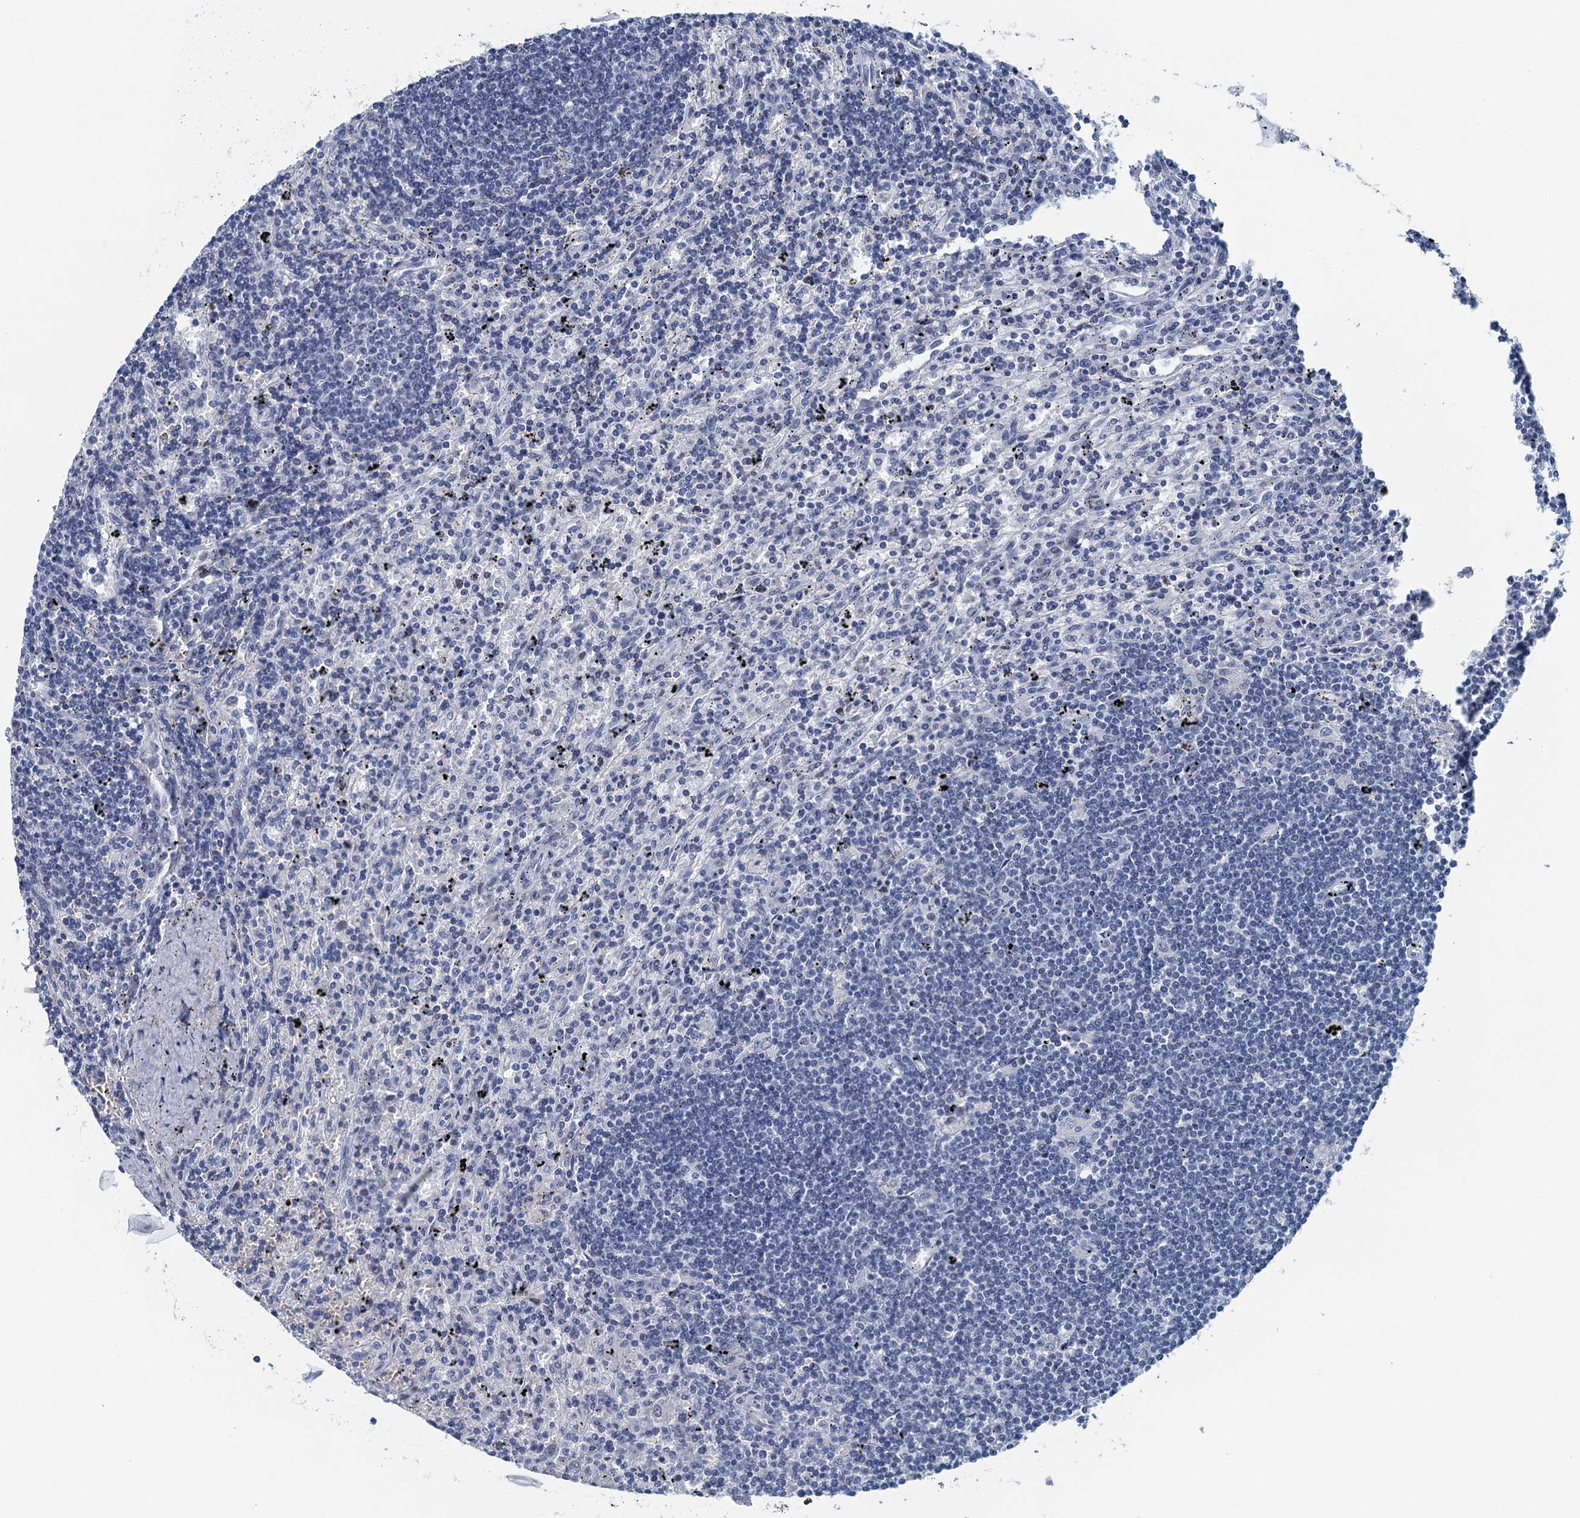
{"staining": {"intensity": "negative", "quantity": "none", "location": "none"}, "tissue": "lymphoma", "cell_type": "Tumor cells", "image_type": "cancer", "snomed": [{"axis": "morphology", "description": "Malignant lymphoma, non-Hodgkin's type, Low grade"}, {"axis": "topography", "description": "Spleen"}], "caption": "Tumor cells show no significant protein expression in low-grade malignant lymphoma, non-Hodgkin's type.", "gene": "TTLL9", "patient": {"sex": "male", "age": 76}}